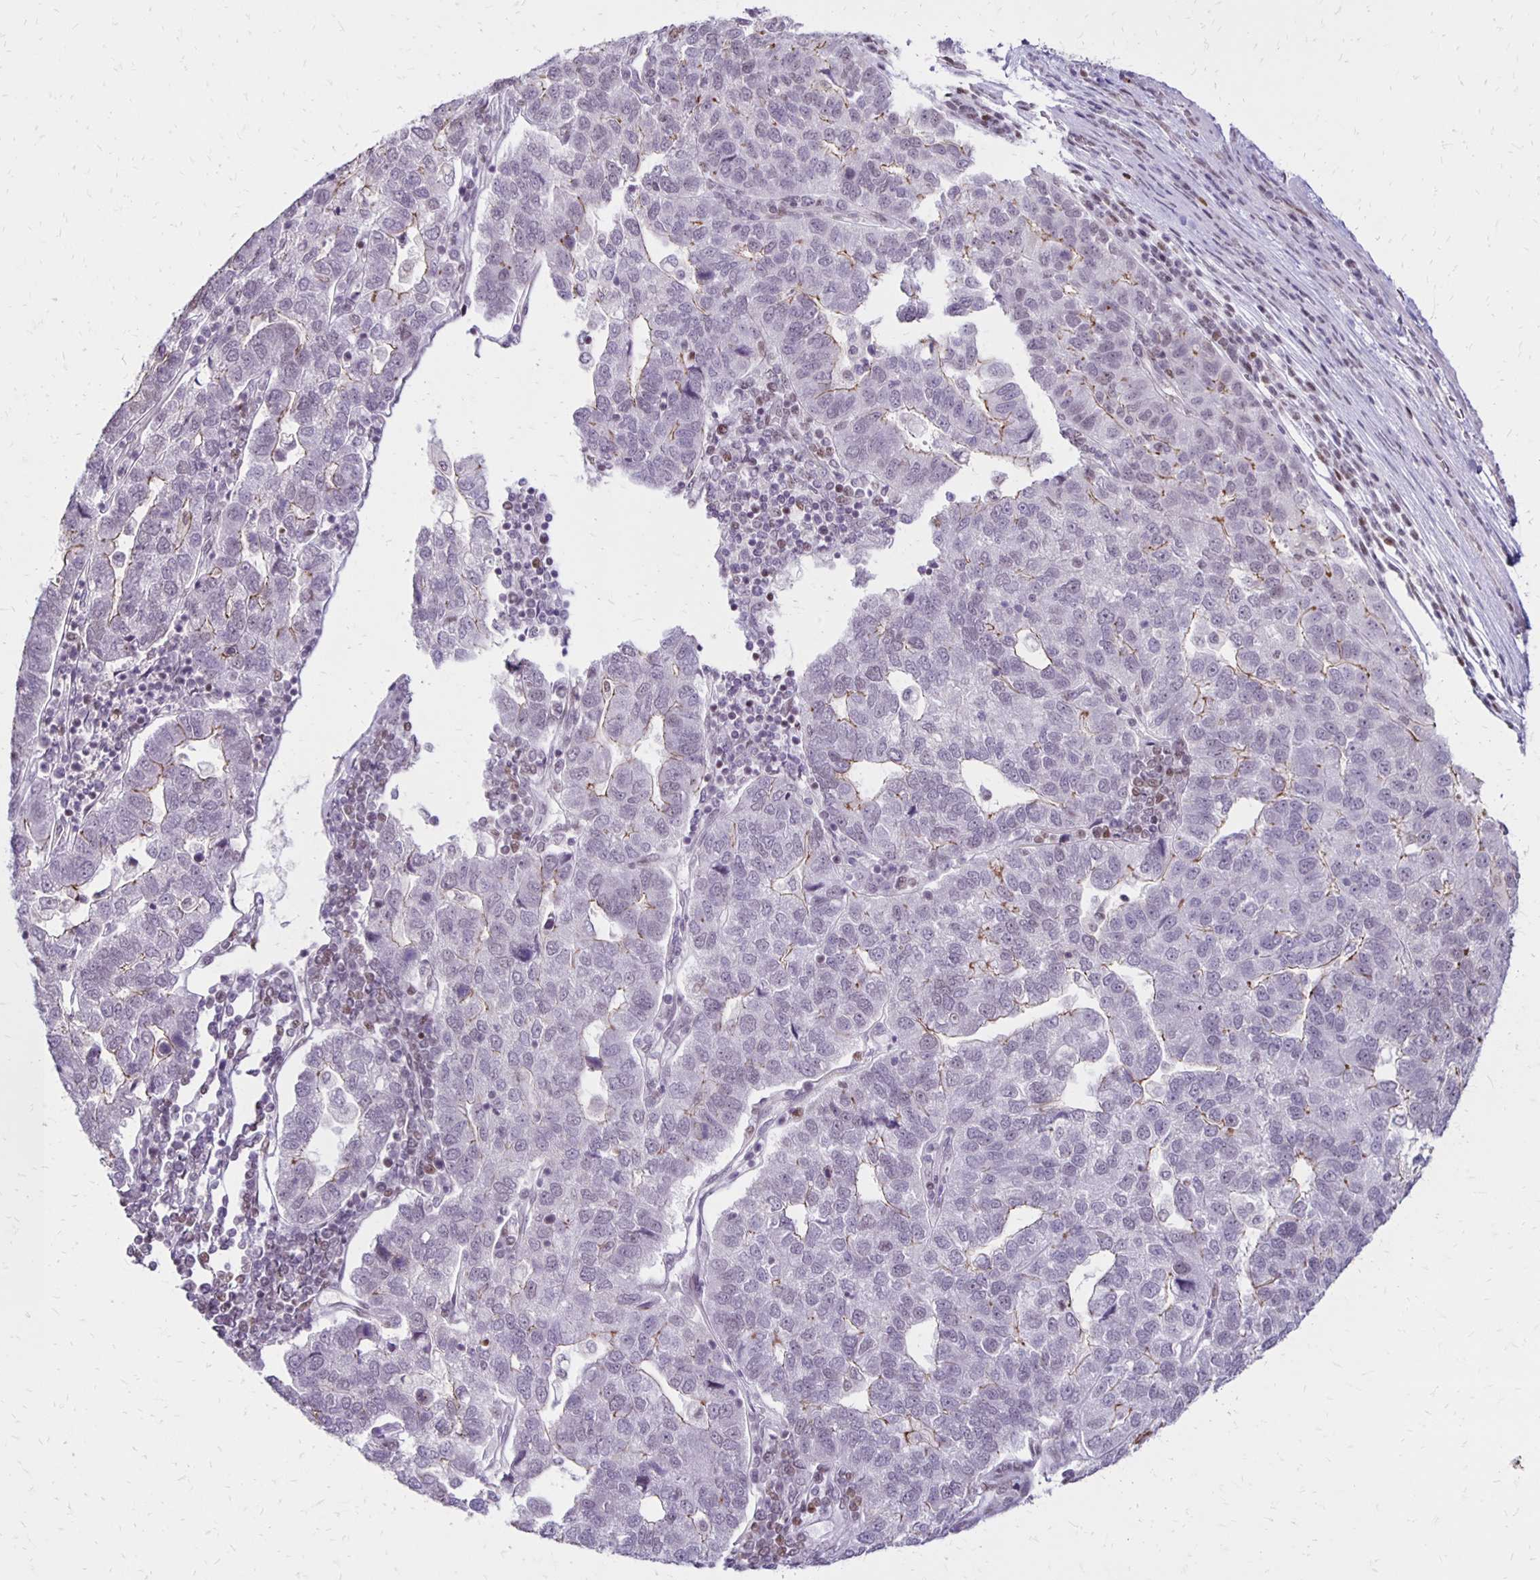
{"staining": {"intensity": "weak", "quantity": "<25%", "location": "cytoplasmic/membranous"}, "tissue": "pancreatic cancer", "cell_type": "Tumor cells", "image_type": "cancer", "snomed": [{"axis": "morphology", "description": "Adenocarcinoma, NOS"}, {"axis": "topography", "description": "Pancreas"}], "caption": "This is an IHC micrograph of human pancreatic cancer. There is no staining in tumor cells.", "gene": "DDB2", "patient": {"sex": "female", "age": 61}}